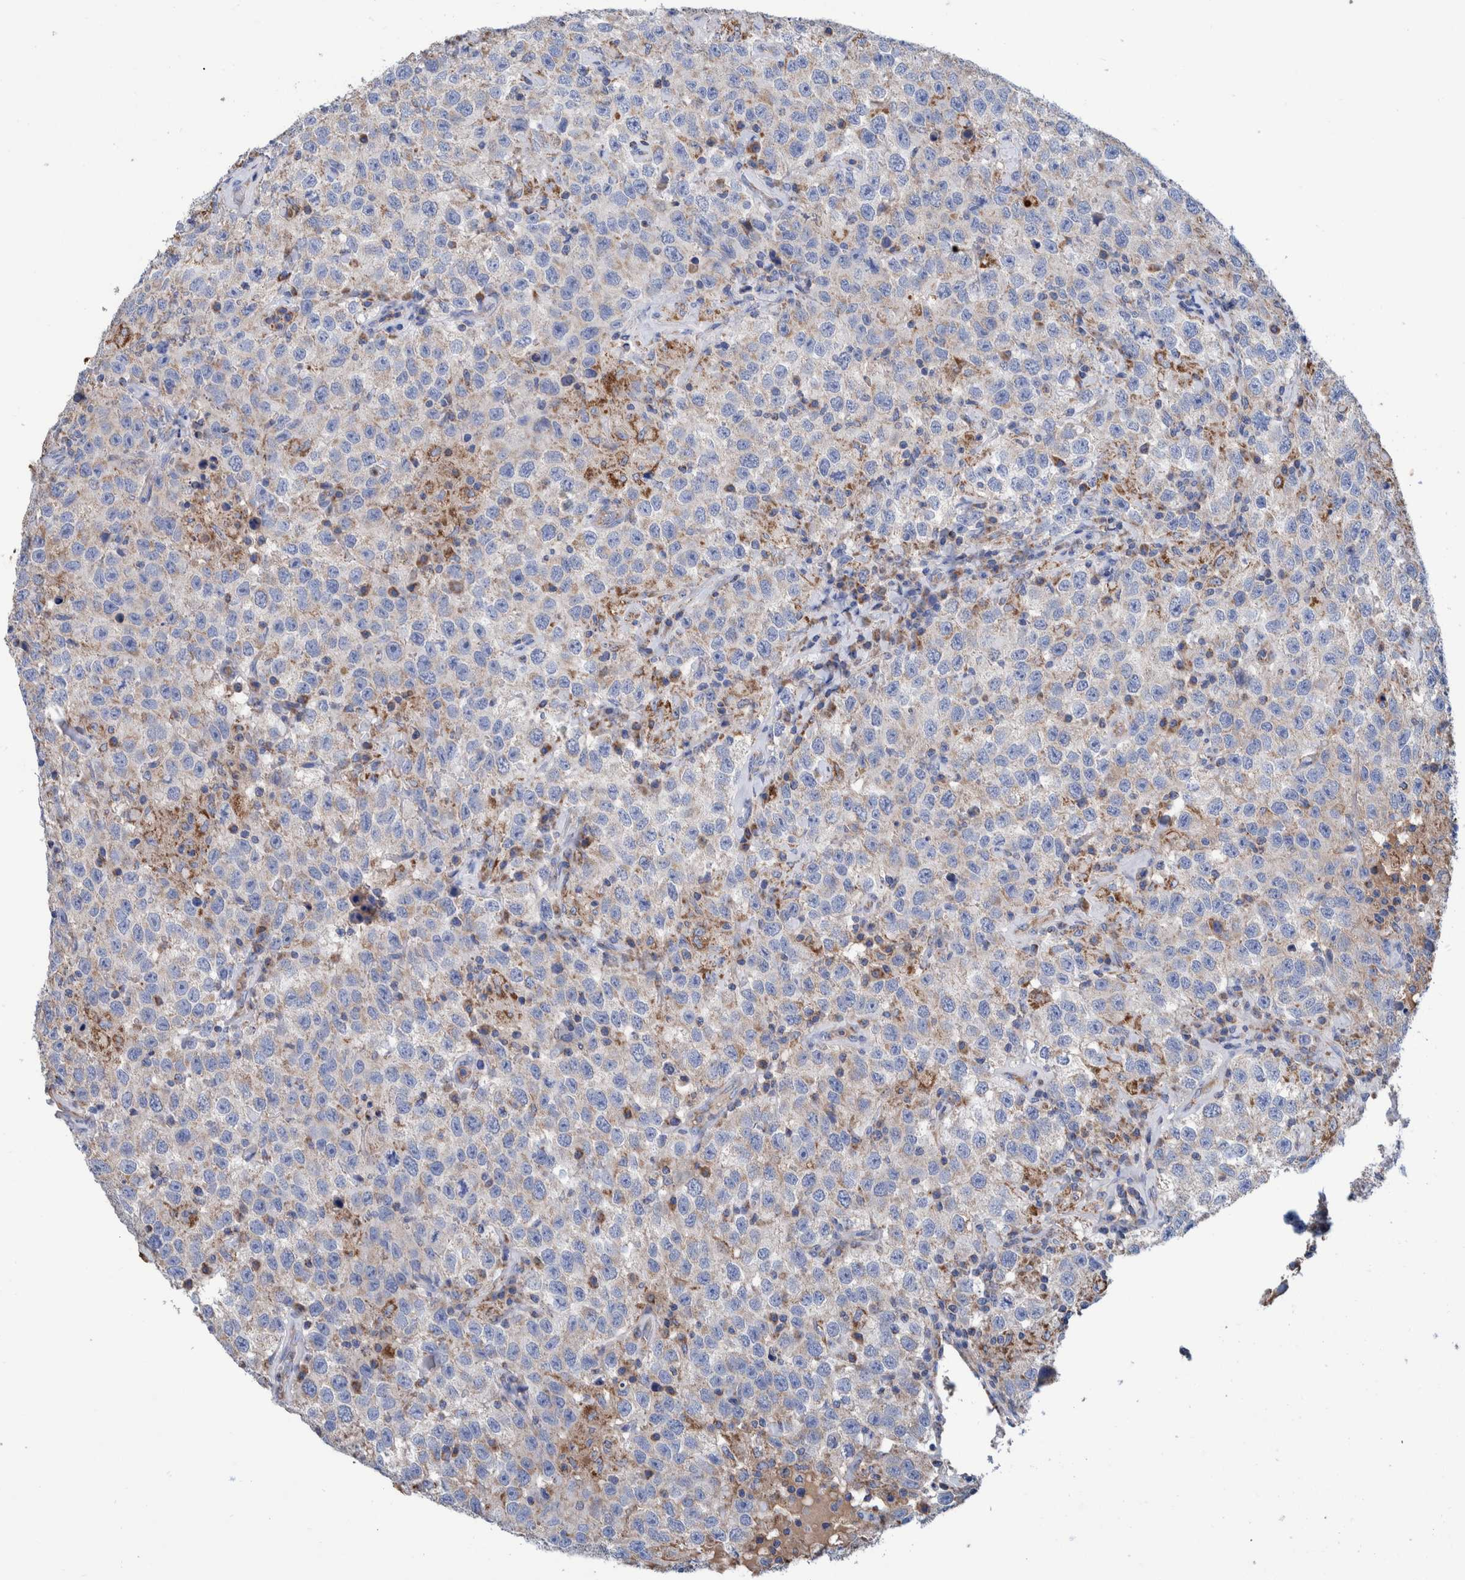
{"staining": {"intensity": "negative", "quantity": "none", "location": "none"}, "tissue": "testis cancer", "cell_type": "Tumor cells", "image_type": "cancer", "snomed": [{"axis": "morphology", "description": "Seminoma, NOS"}, {"axis": "topography", "description": "Testis"}], "caption": "The immunohistochemistry (IHC) image has no significant staining in tumor cells of testis seminoma tissue.", "gene": "DECR1", "patient": {"sex": "male", "age": 41}}